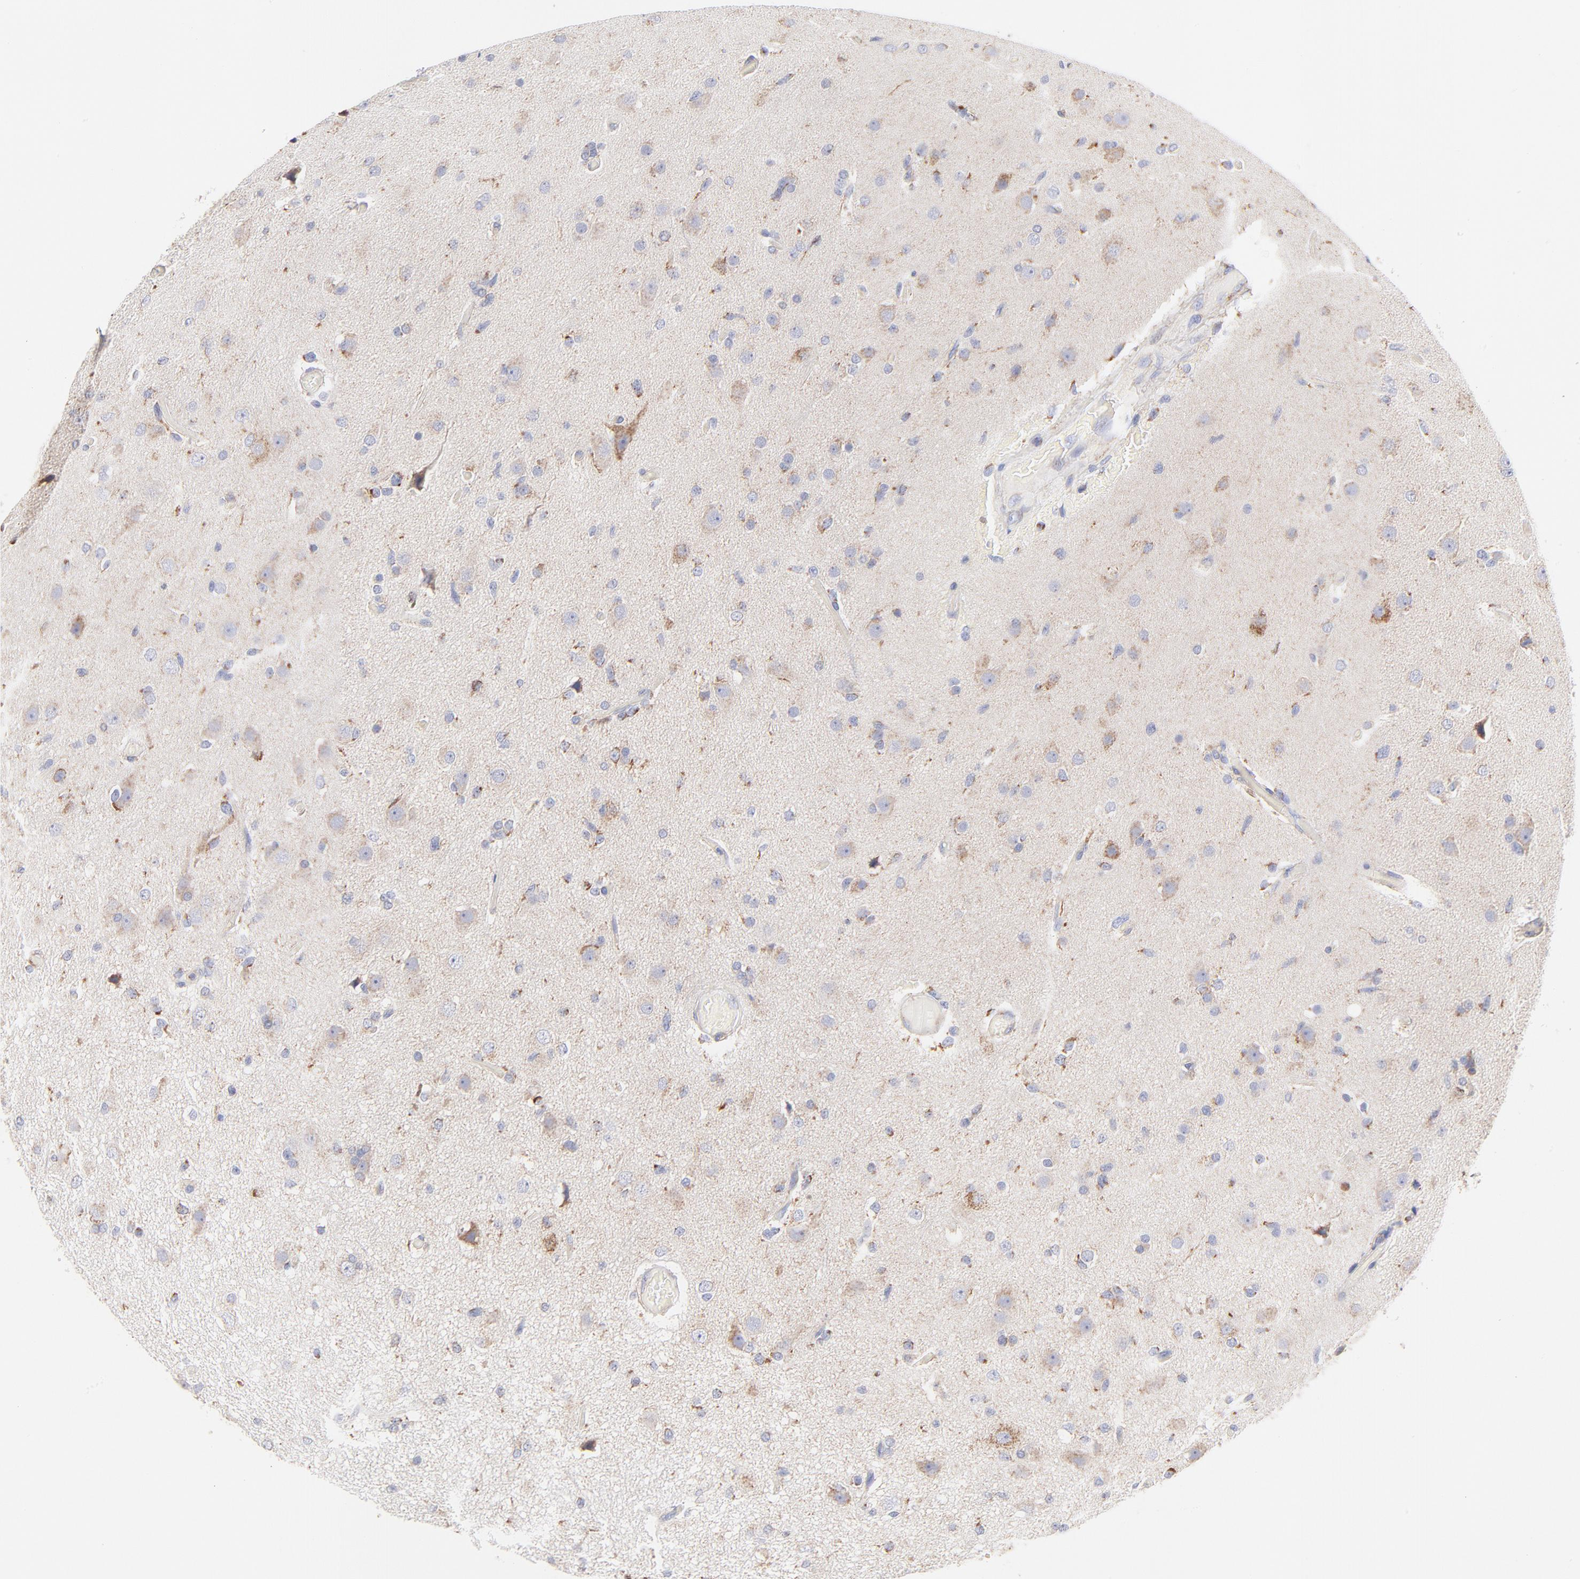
{"staining": {"intensity": "moderate", "quantity": "<25%", "location": "cytoplasmic/membranous"}, "tissue": "glioma", "cell_type": "Tumor cells", "image_type": "cancer", "snomed": [{"axis": "morphology", "description": "Glioma, malignant, High grade"}, {"axis": "topography", "description": "Brain"}], "caption": "Immunohistochemistry histopathology image of malignant high-grade glioma stained for a protein (brown), which exhibits low levels of moderate cytoplasmic/membranous expression in about <25% of tumor cells.", "gene": "TIMM8A", "patient": {"sex": "male", "age": 33}}